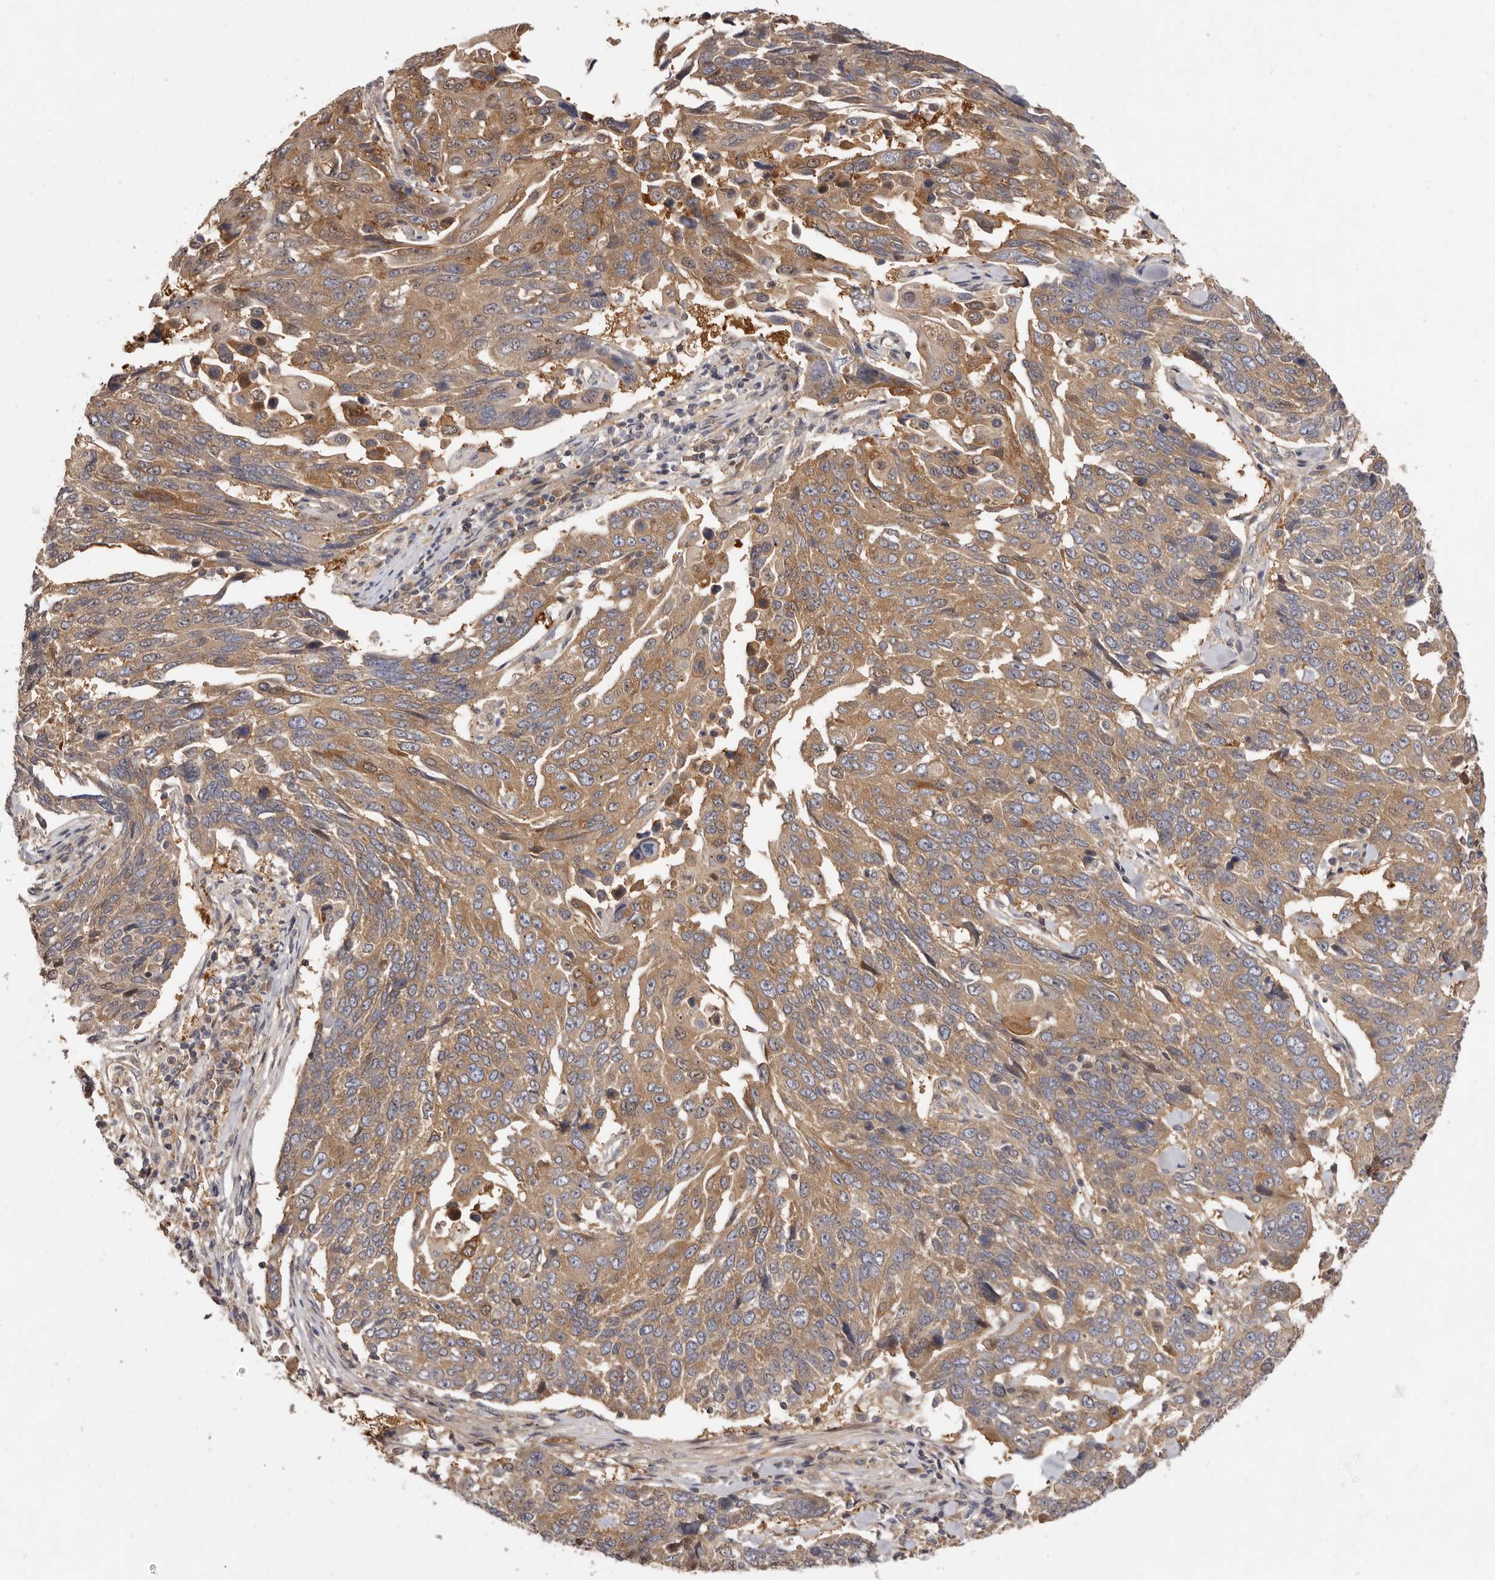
{"staining": {"intensity": "moderate", "quantity": ">75%", "location": "cytoplasmic/membranous"}, "tissue": "lung cancer", "cell_type": "Tumor cells", "image_type": "cancer", "snomed": [{"axis": "morphology", "description": "Squamous cell carcinoma, NOS"}, {"axis": "topography", "description": "Lung"}], "caption": "Approximately >75% of tumor cells in human lung squamous cell carcinoma reveal moderate cytoplasmic/membranous protein expression as visualized by brown immunohistochemical staining.", "gene": "ADAMTS20", "patient": {"sex": "male", "age": 66}}